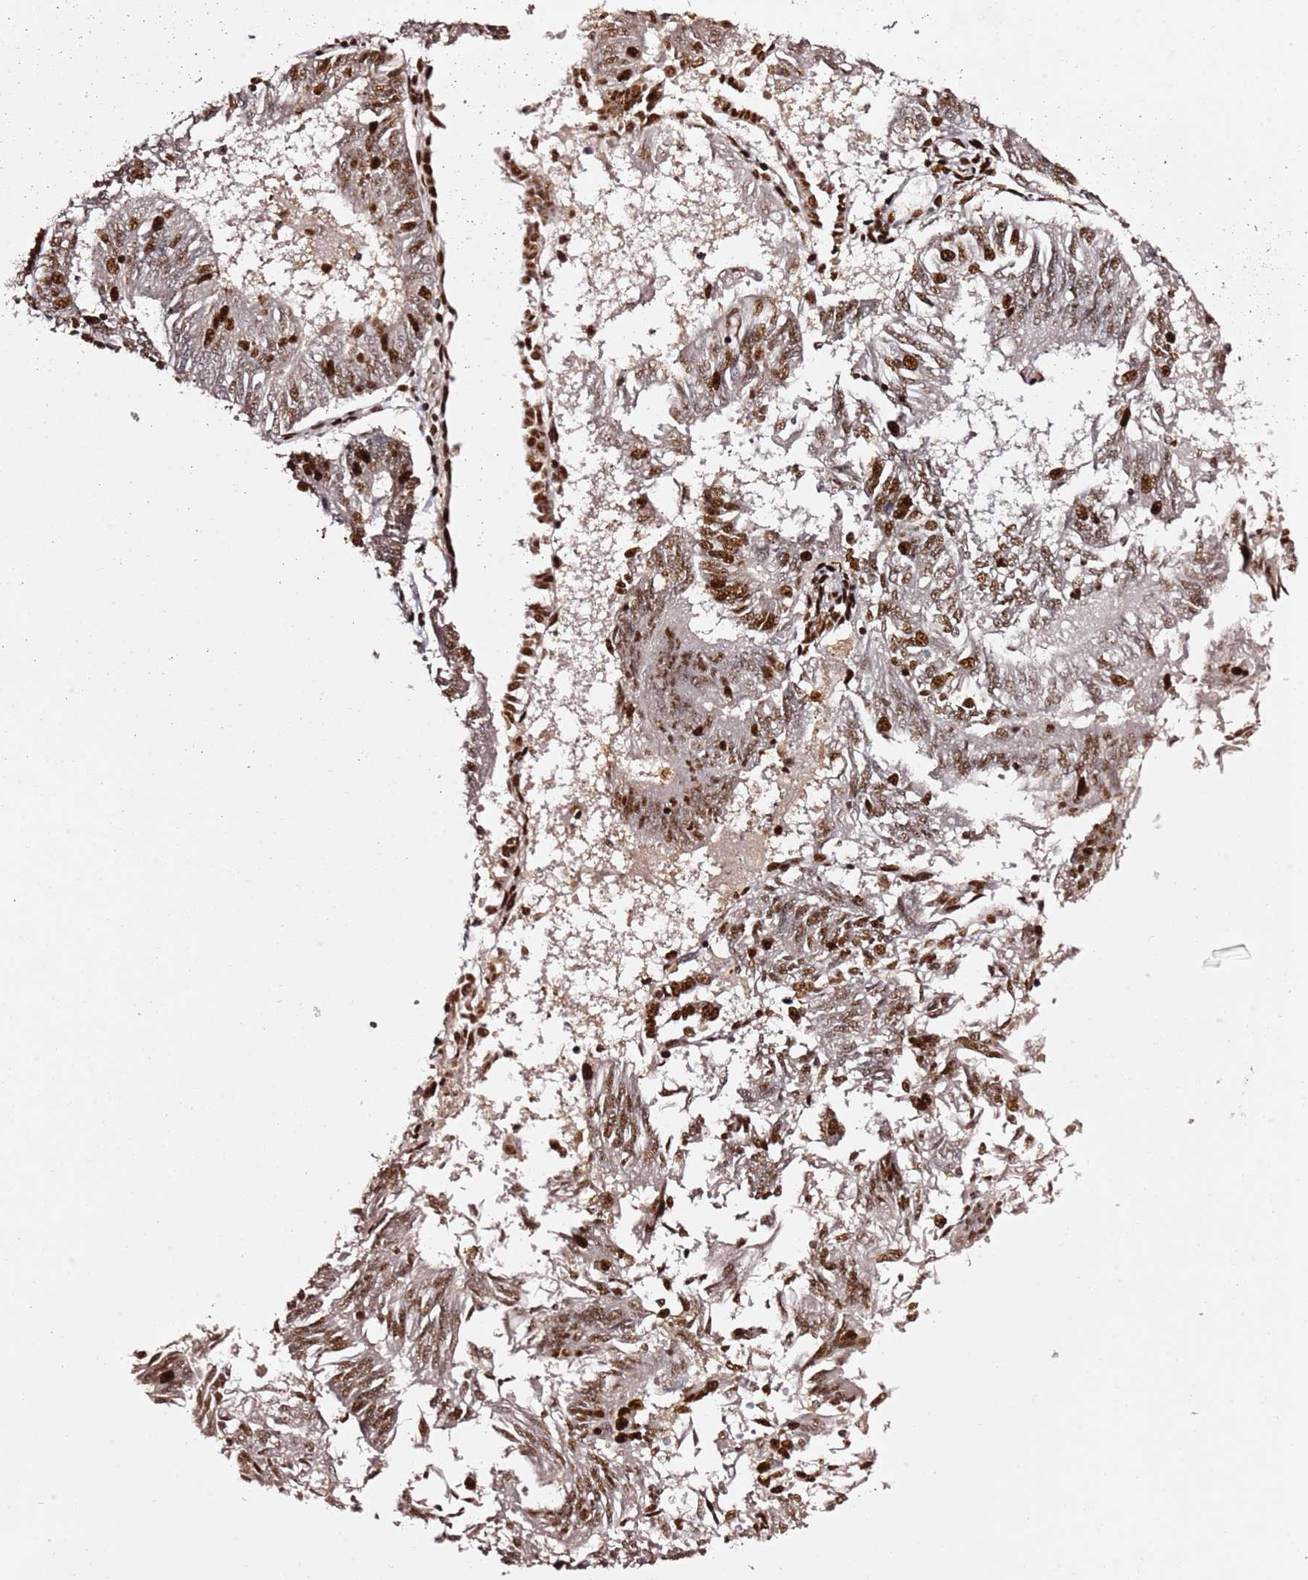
{"staining": {"intensity": "moderate", "quantity": ">75%", "location": "nuclear"}, "tissue": "endometrial cancer", "cell_type": "Tumor cells", "image_type": "cancer", "snomed": [{"axis": "morphology", "description": "Adenocarcinoma, NOS"}, {"axis": "topography", "description": "Endometrium"}], "caption": "High-magnification brightfield microscopy of adenocarcinoma (endometrial) stained with DAB (brown) and counterstained with hematoxylin (blue). tumor cells exhibit moderate nuclear expression is seen in about>75% of cells. (DAB (3,3'-diaminobenzidine) IHC with brightfield microscopy, high magnification).", "gene": "C6orf226", "patient": {"sex": "female", "age": 58}}